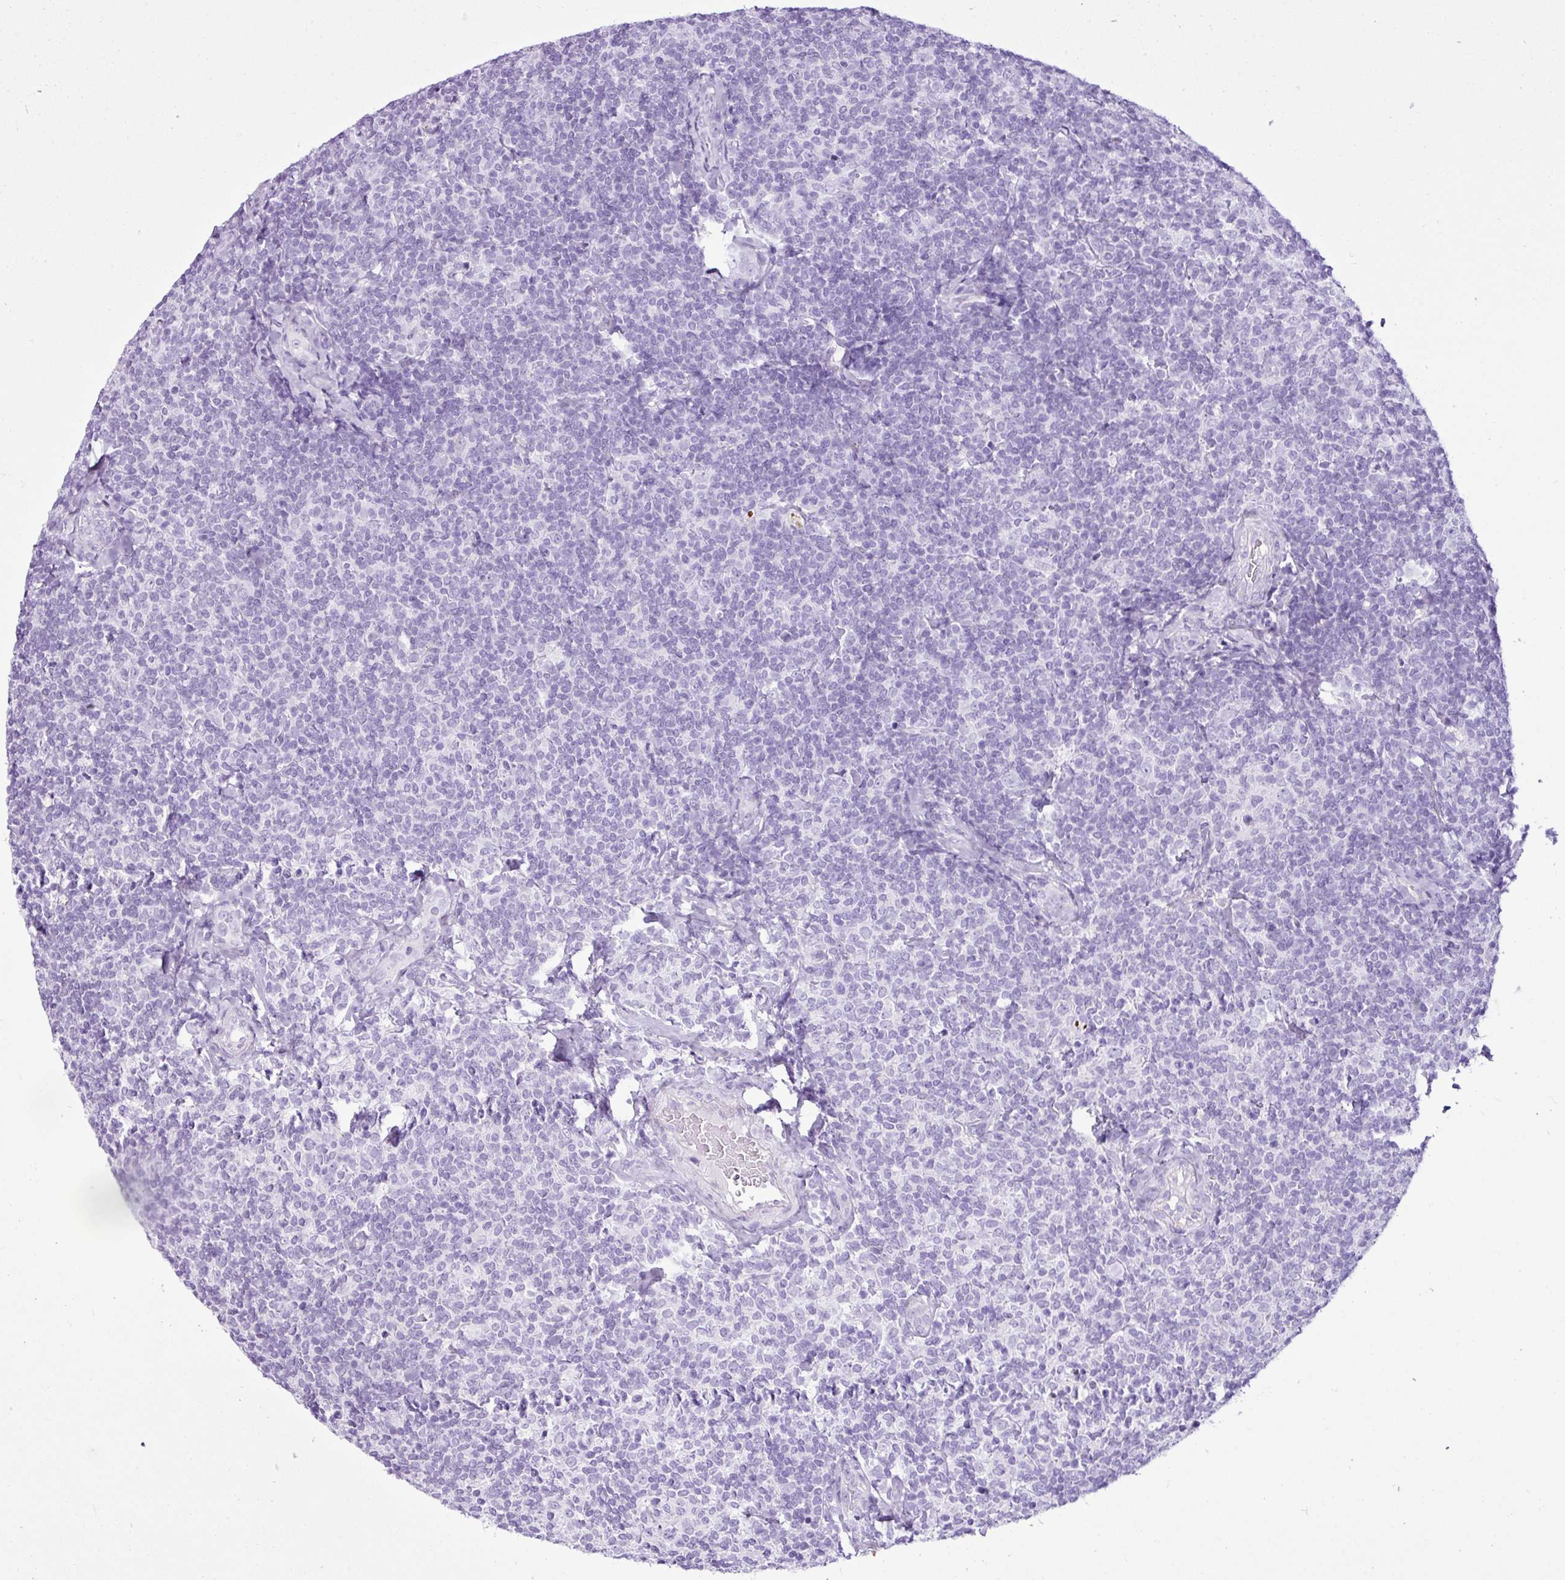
{"staining": {"intensity": "negative", "quantity": "none", "location": "none"}, "tissue": "lymphoma", "cell_type": "Tumor cells", "image_type": "cancer", "snomed": [{"axis": "morphology", "description": "Malignant lymphoma, non-Hodgkin's type, Low grade"}, {"axis": "topography", "description": "Lymph node"}], "caption": "Immunohistochemistry (IHC) image of neoplastic tissue: human lymphoma stained with DAB demonstrates no significant protein positivity in tumor cells.", "gene": "LILRB4", "patient": {"sex": "female", "age": 56}}